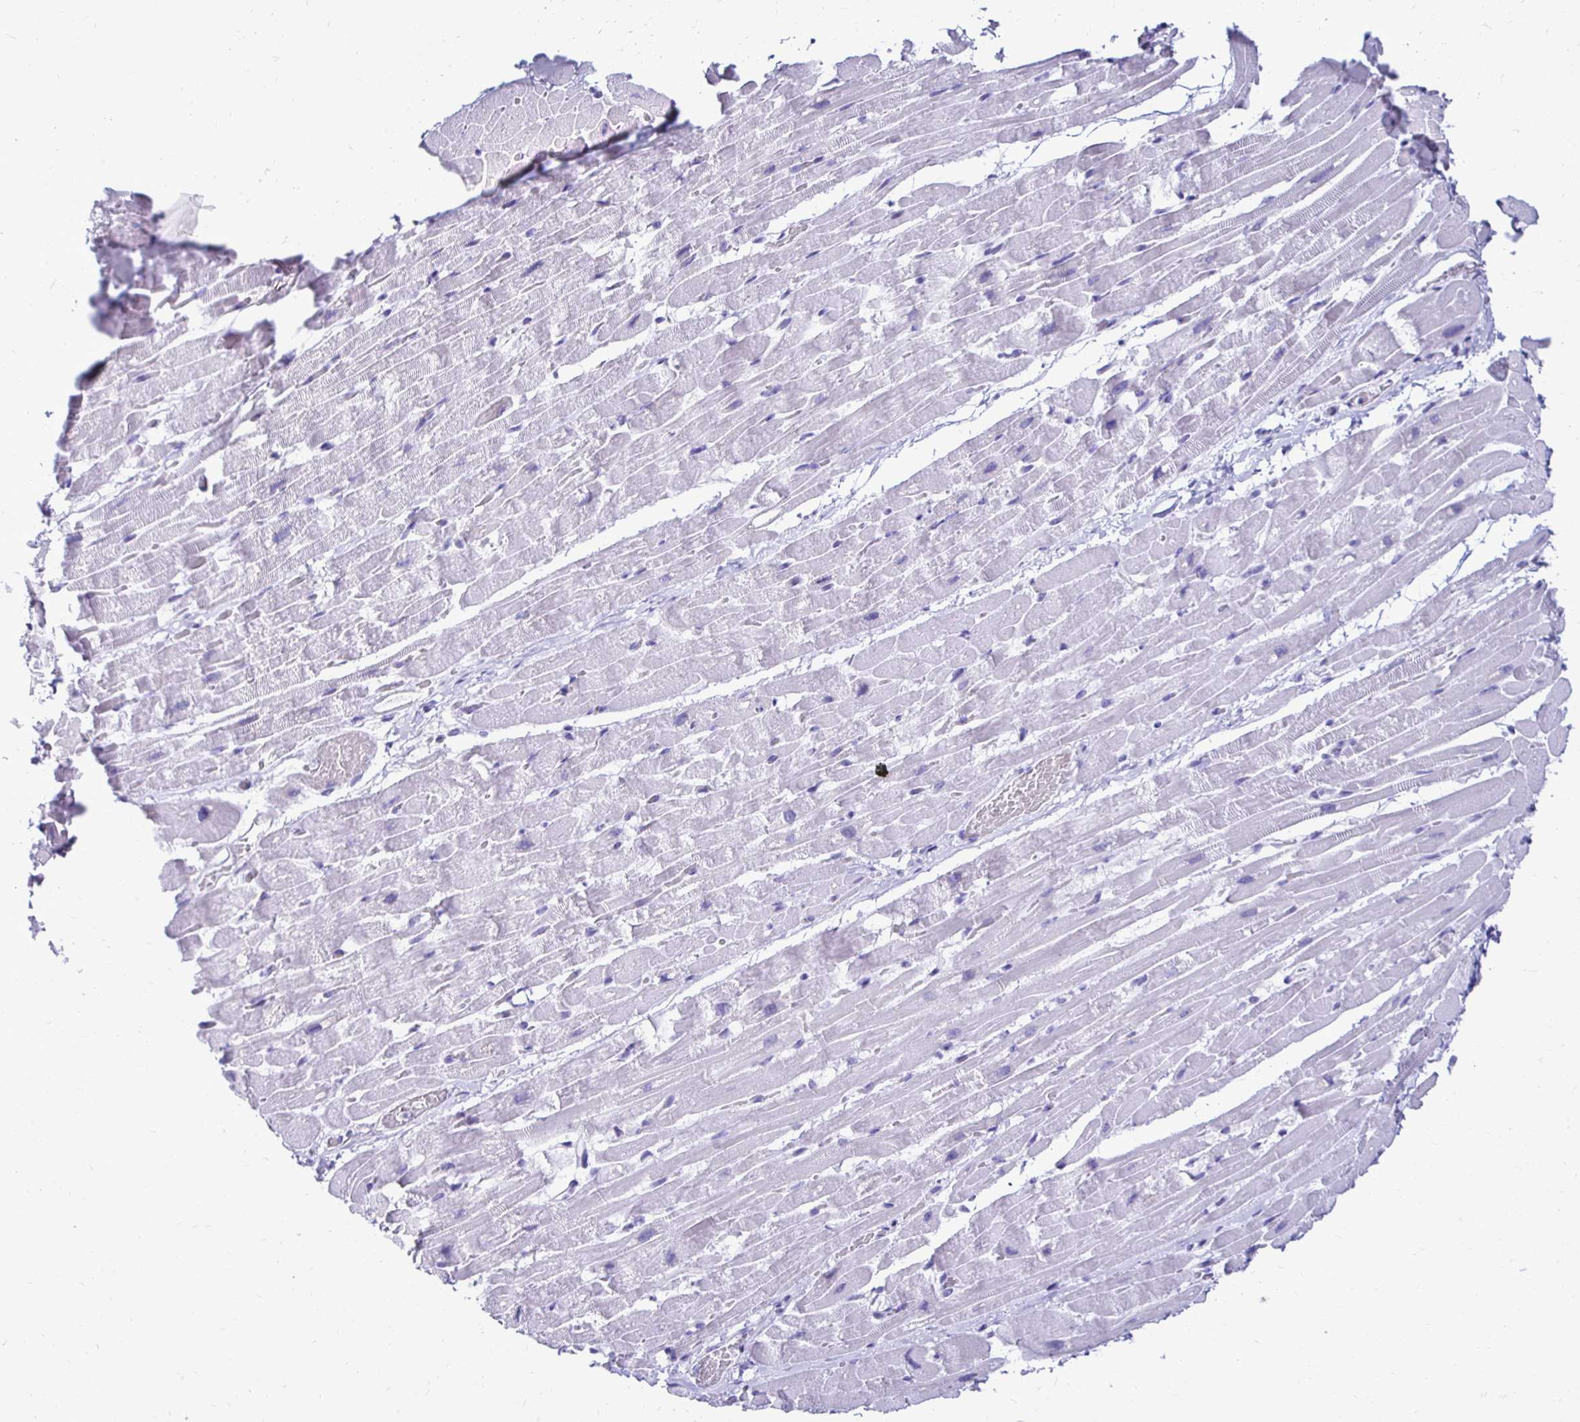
{"staining": {"intensity": "negative", "quantity": "none", "location": "none"}, "tissue": "heart muscle", "cell_type": "Cardiomyocytes", "image_type": "normal", "snomed": [{"axis": "morphology", "description": "Normal tissue, NOS"}, {"axis": "topography", "description": "Heart"}], "caption": "The photomicrograph shows no staining of cardiomyocytes in unremarkable heart muscle.", "gene": "CST5", "patient": {"sex": "male", "age": 37}}